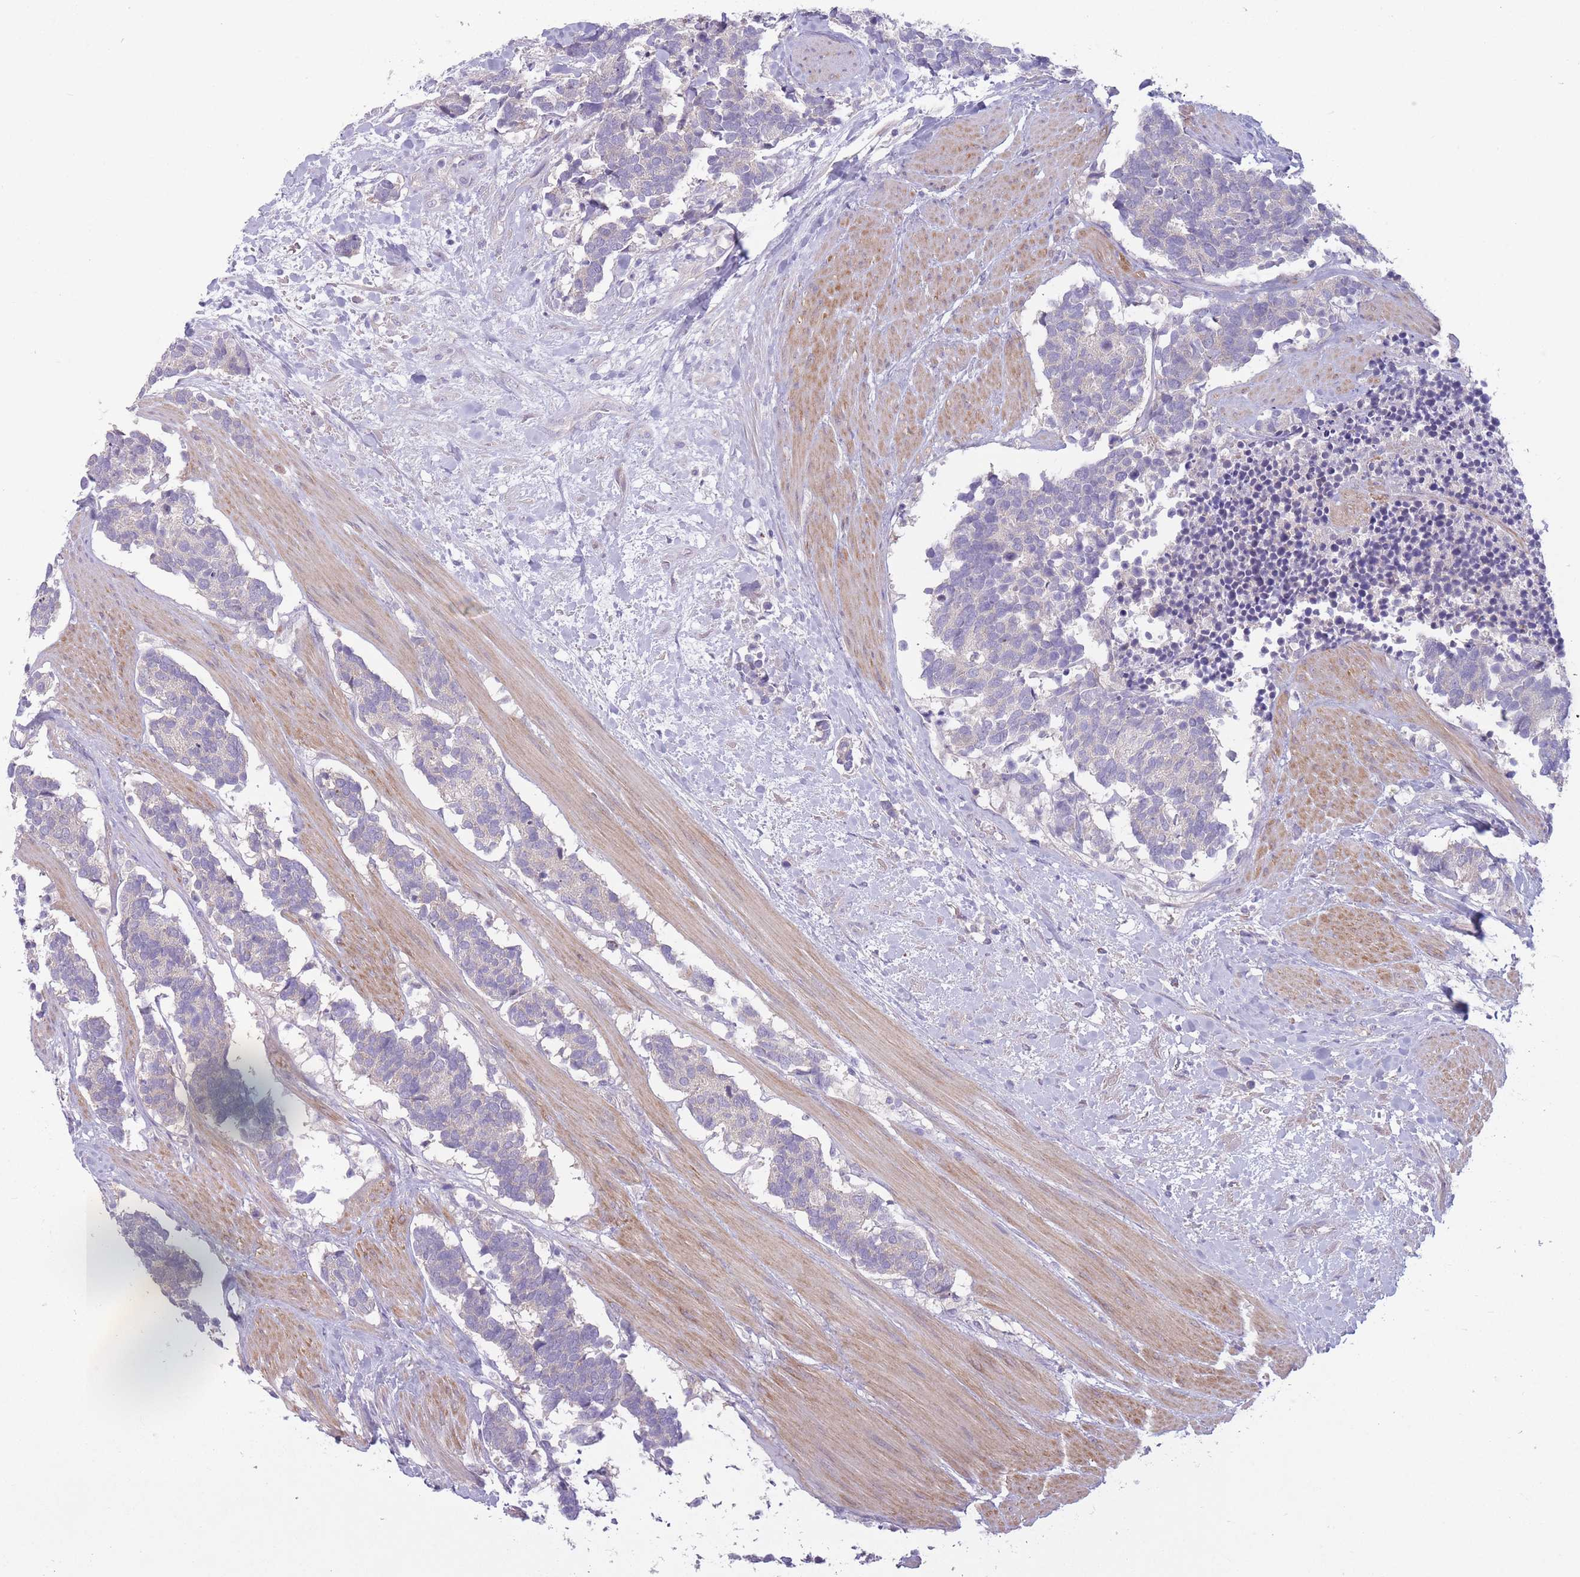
{"staining": {"intensity": "negative", "quantity": "none", "location": "none"}, "tissue": "carcinoid", "cell_type": "Tumor cells", "image_type": "cancer", "snomed": [{"axis": "morphology", "description": "Carcinoma, NOS"}, {"axis": "morphology", "description": "Carcinoid, malignant, NOS"}, {"axis": "topography", "description": "Prostate"}], "caption": "High magnification brightfield microscopy of carcinoid stained with DAB (brown) and counterstained with hematoxylin (blue): tumor cells show no significant positivity.", "gene": "PNPLA5", "patient": {"sex": "male", "age": 57}}